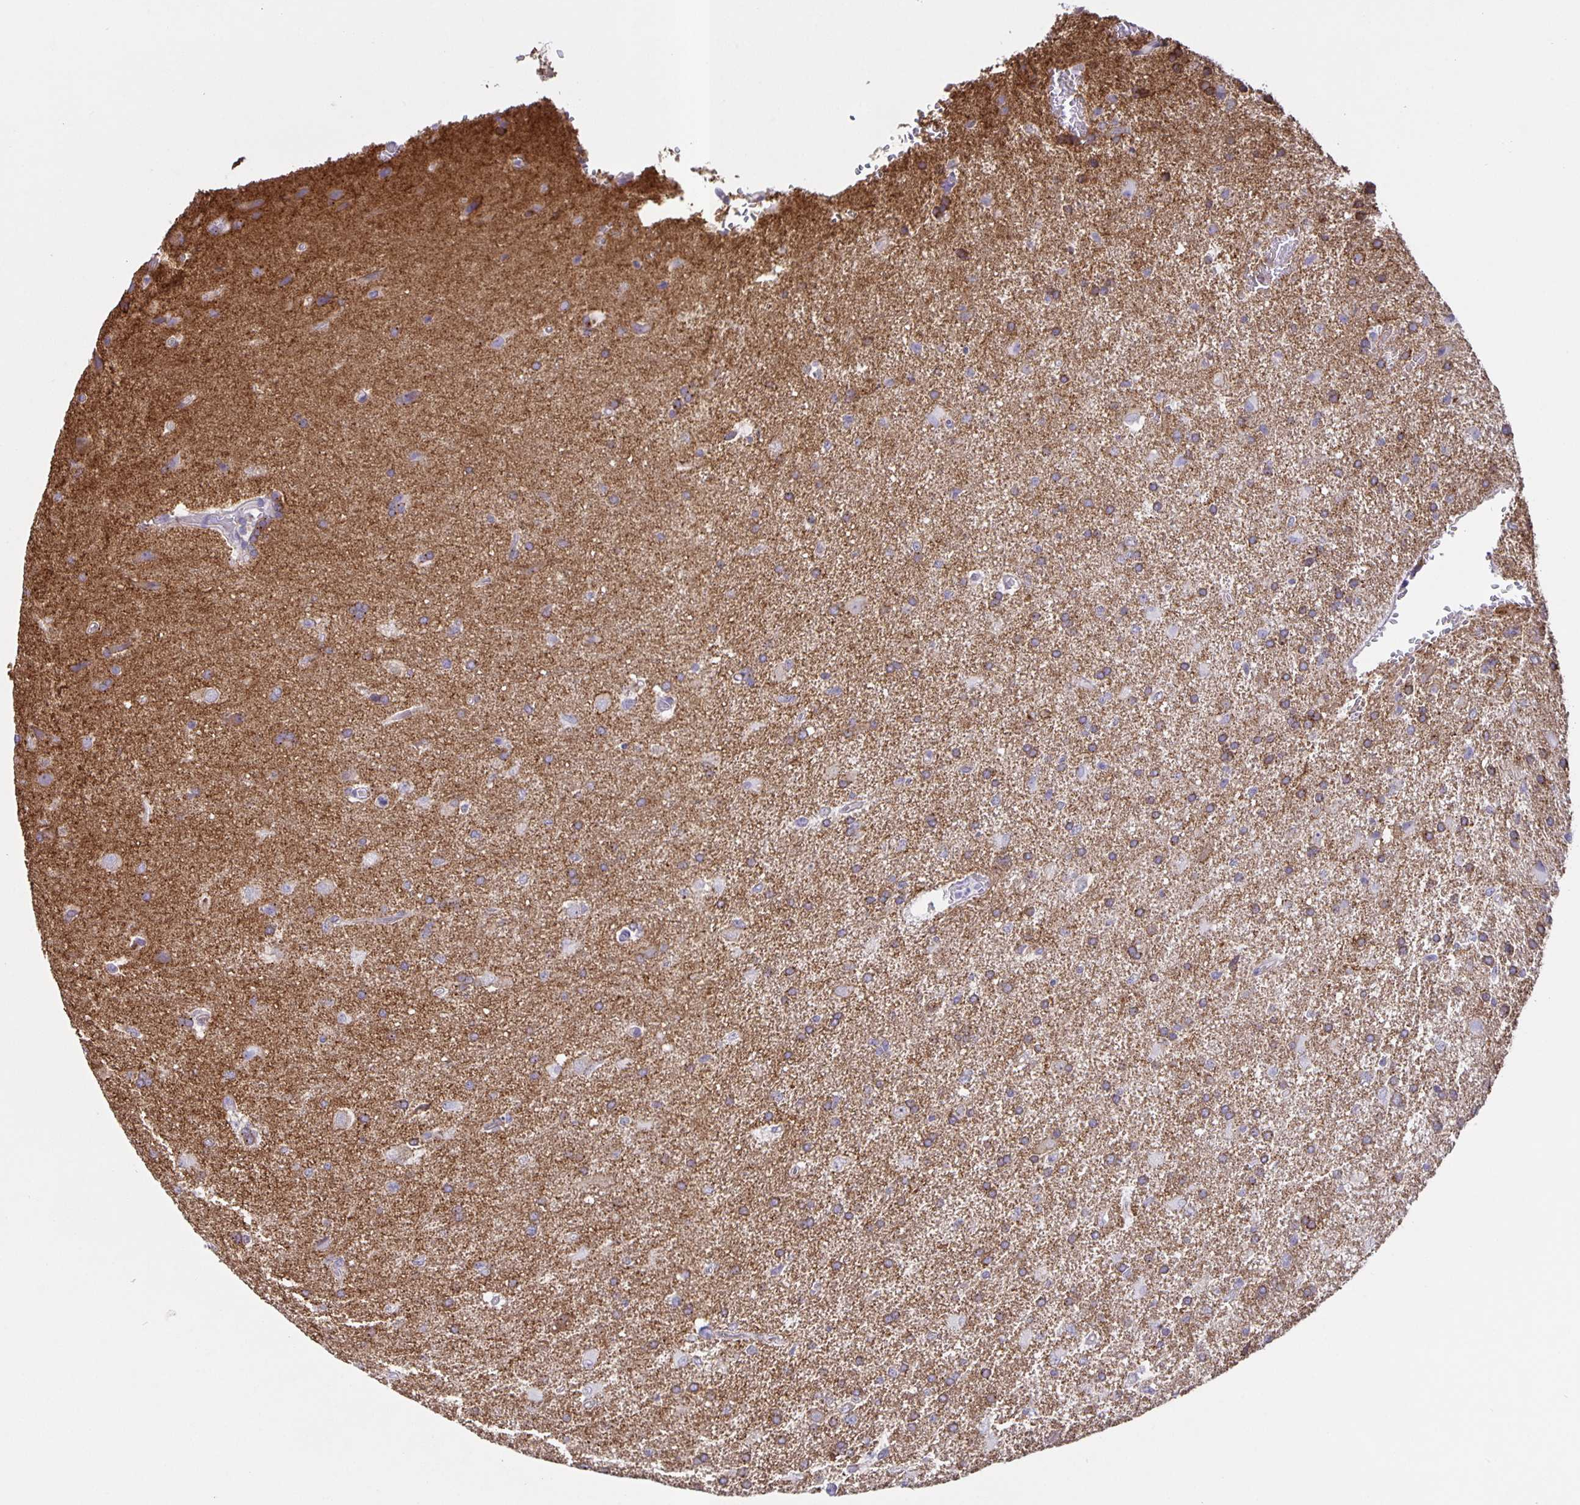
{"staining": {"intensity": "weak", "quantity": "25%-75%", "location": "cytoplasmic/membranous"}, "tissue": "glioma", "cell_type": "Tumor cells", "image_type": "cancer", "snomed": [{"axis": "morphology", "description": "Glioma, malignant, High grade"}, {"axis": "topography", "description": "Brain"}], "caption": "Protein analysis of glioma tissue reveals weak cytoplasmic/membranous expression in about 25%-75% of tumor cells.", "gene": "SRCIN1", "patient": {"sex": "male", "age": 68}}